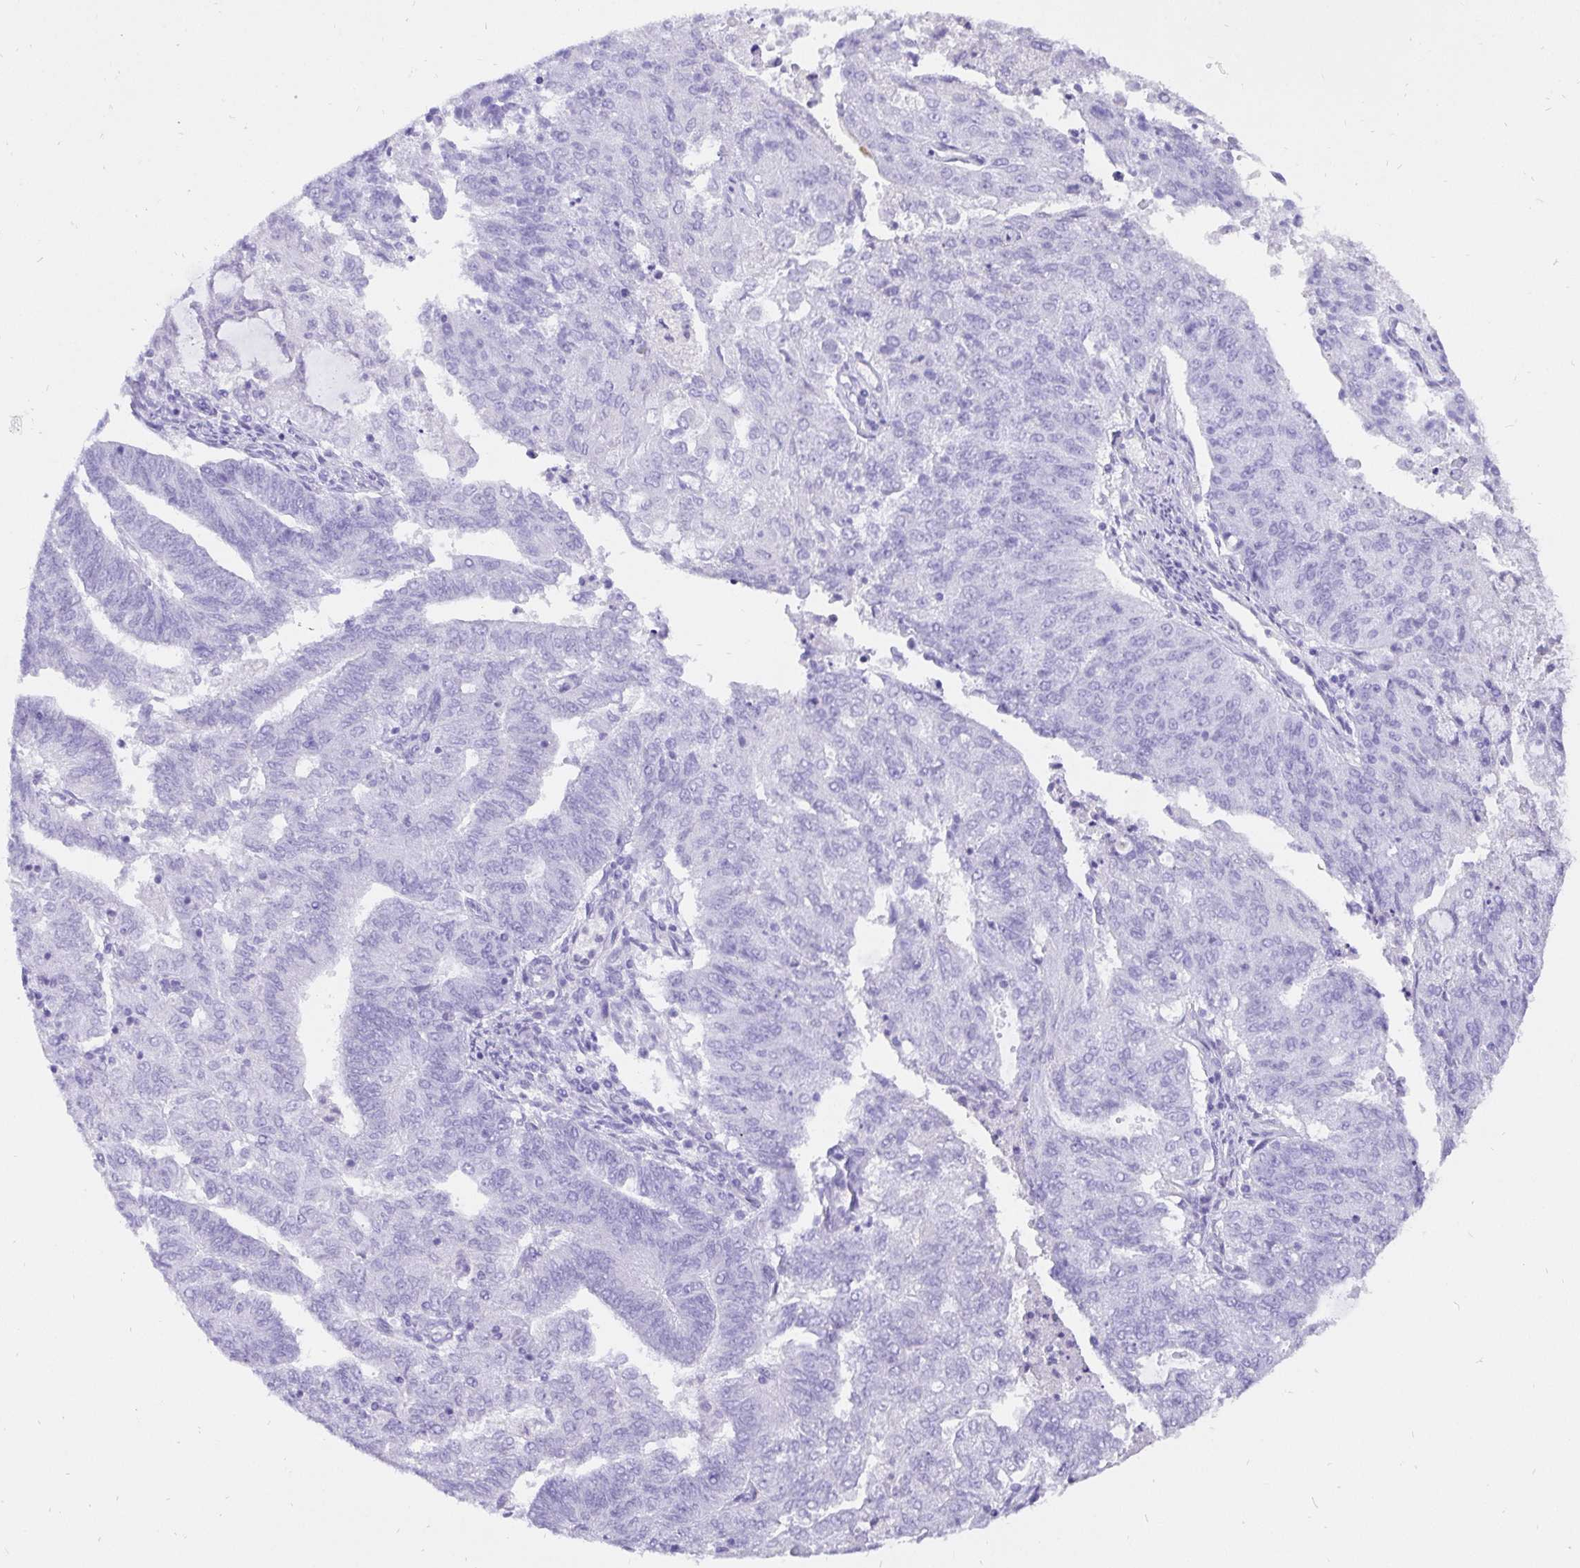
{"staining": {"intensity": "negative", "quantity": "none", "location": "none"}, "tissue": "endometrial cancer", "cell_type": "Tumor cells", "image_type": "cancer", "snomed": [{"axis": "morphology", "description": "Adenocarcinoma, NOS"}, {"axis": "topography", "description": "Endometrium"}], "caption": "An immunohistochemistry (IHC) histopathology image of endometrial cancer (adenocarcinoma) is shown. There is no staining in tumor cells of endometrial cancer (adenocarcinoma). Brightfield microscopy of immunohistochemistry (IHC) stained with DAB (3,3'-diaminobenzidine) (brown) and hematoxylin (blue), captured at high magnification.", "gene": "KRT13", "patient": {"sex": "female", "age": 82}}